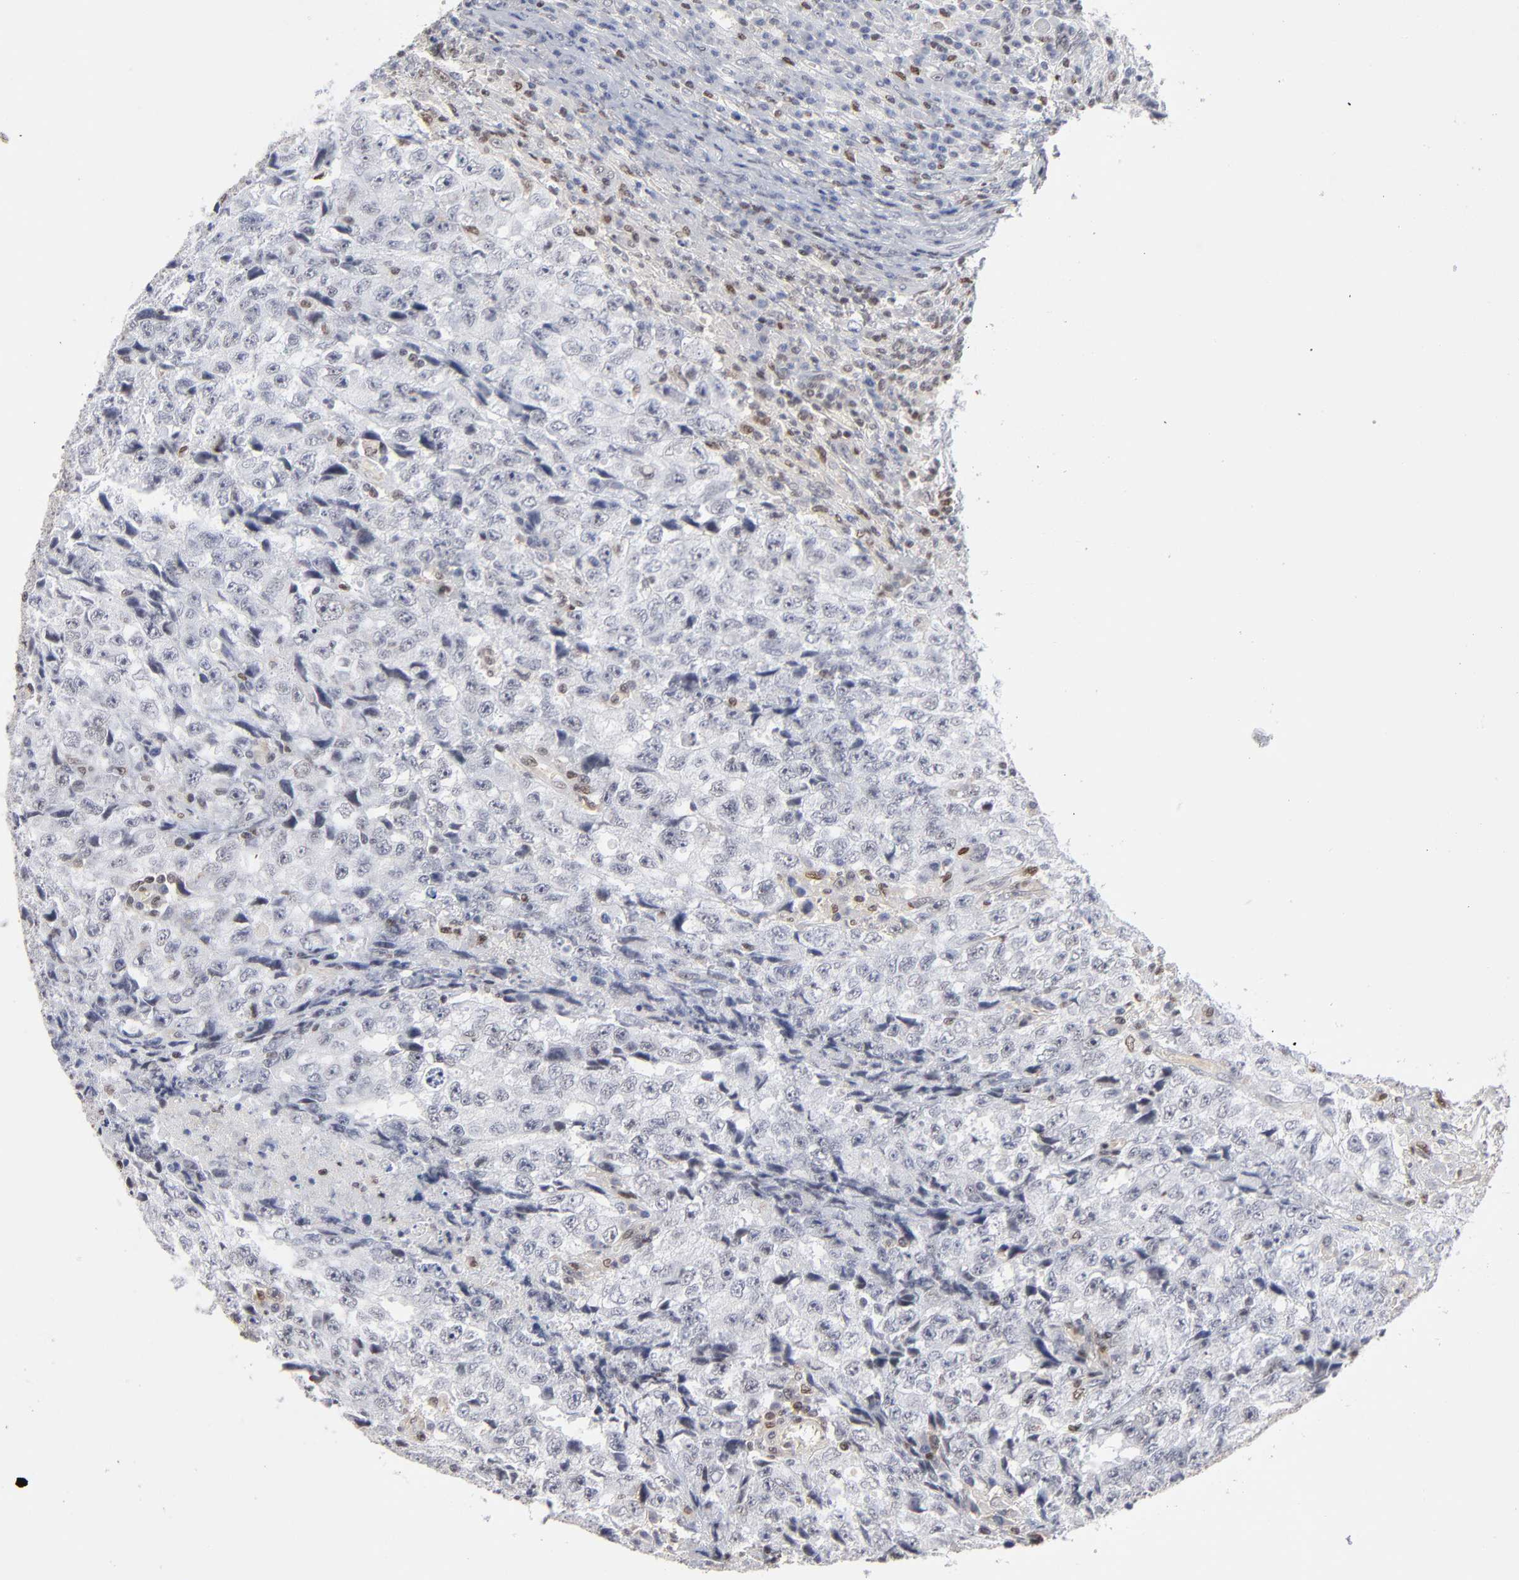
{"staining": {"intensity": "negative", "quantity": "none", "location": "none"}, "tissue": "testis cancer", "cell_type": "Tumor cells", "image_type": "cancer", "snomed": [{"axis": "morphology", "description": "Necrosis, NOS"}, {"axis": "morphology", "description": "Carcinoma, Embryonal, NOS"}, {"axis": "topography", "description": "Testis"}], "caption": "This is an IHC micrograph of human testis cancer (embryonal carcinoma). There is no positivity in tumor cells.", "gene": "MAX", "patient": {"sex": "male", "age": 19}}